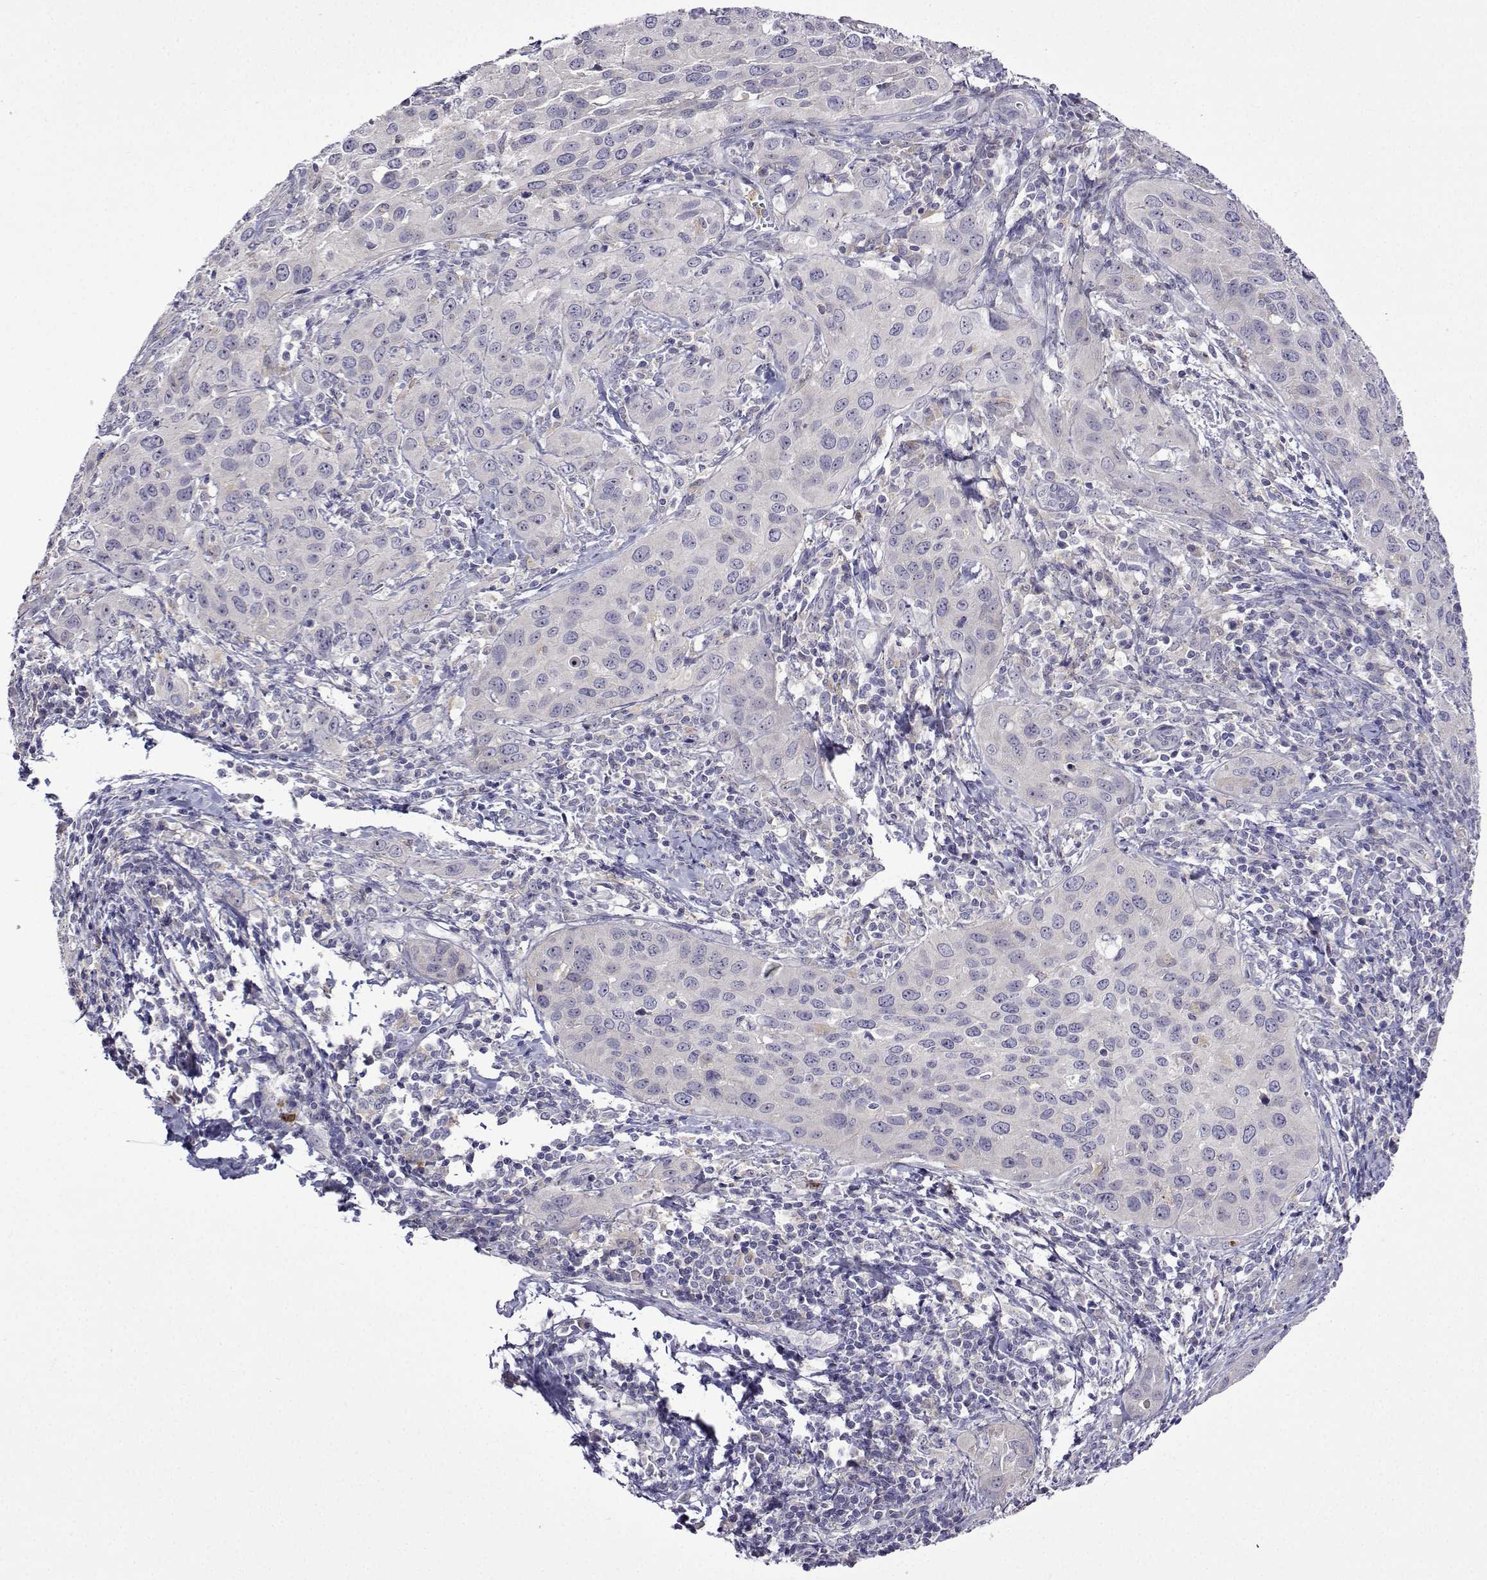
{"staining": {"intensity": "negative", "quantity": "none", "location": "none"}, "tissue": "cervical cancer", "cell_type": "Tumor cells", "image_type": "cancer", "snomed": [{"axis": "morphology", "description": "Normal tissue, NOS"}, {"axis": "morphology", "description": "Squamous cell carcinoma, NOS"}, {"axis": "topography", "description": "Cervix"}], "caption": "Immunohistochemistry (IHC) photomicrograph of cervical squamous cell carcinoma stained for a protein (brown), which shows no positivity in tumor cells.", "gene": "SULT2A1", "patient": {"sex": "female", "age": 51}}